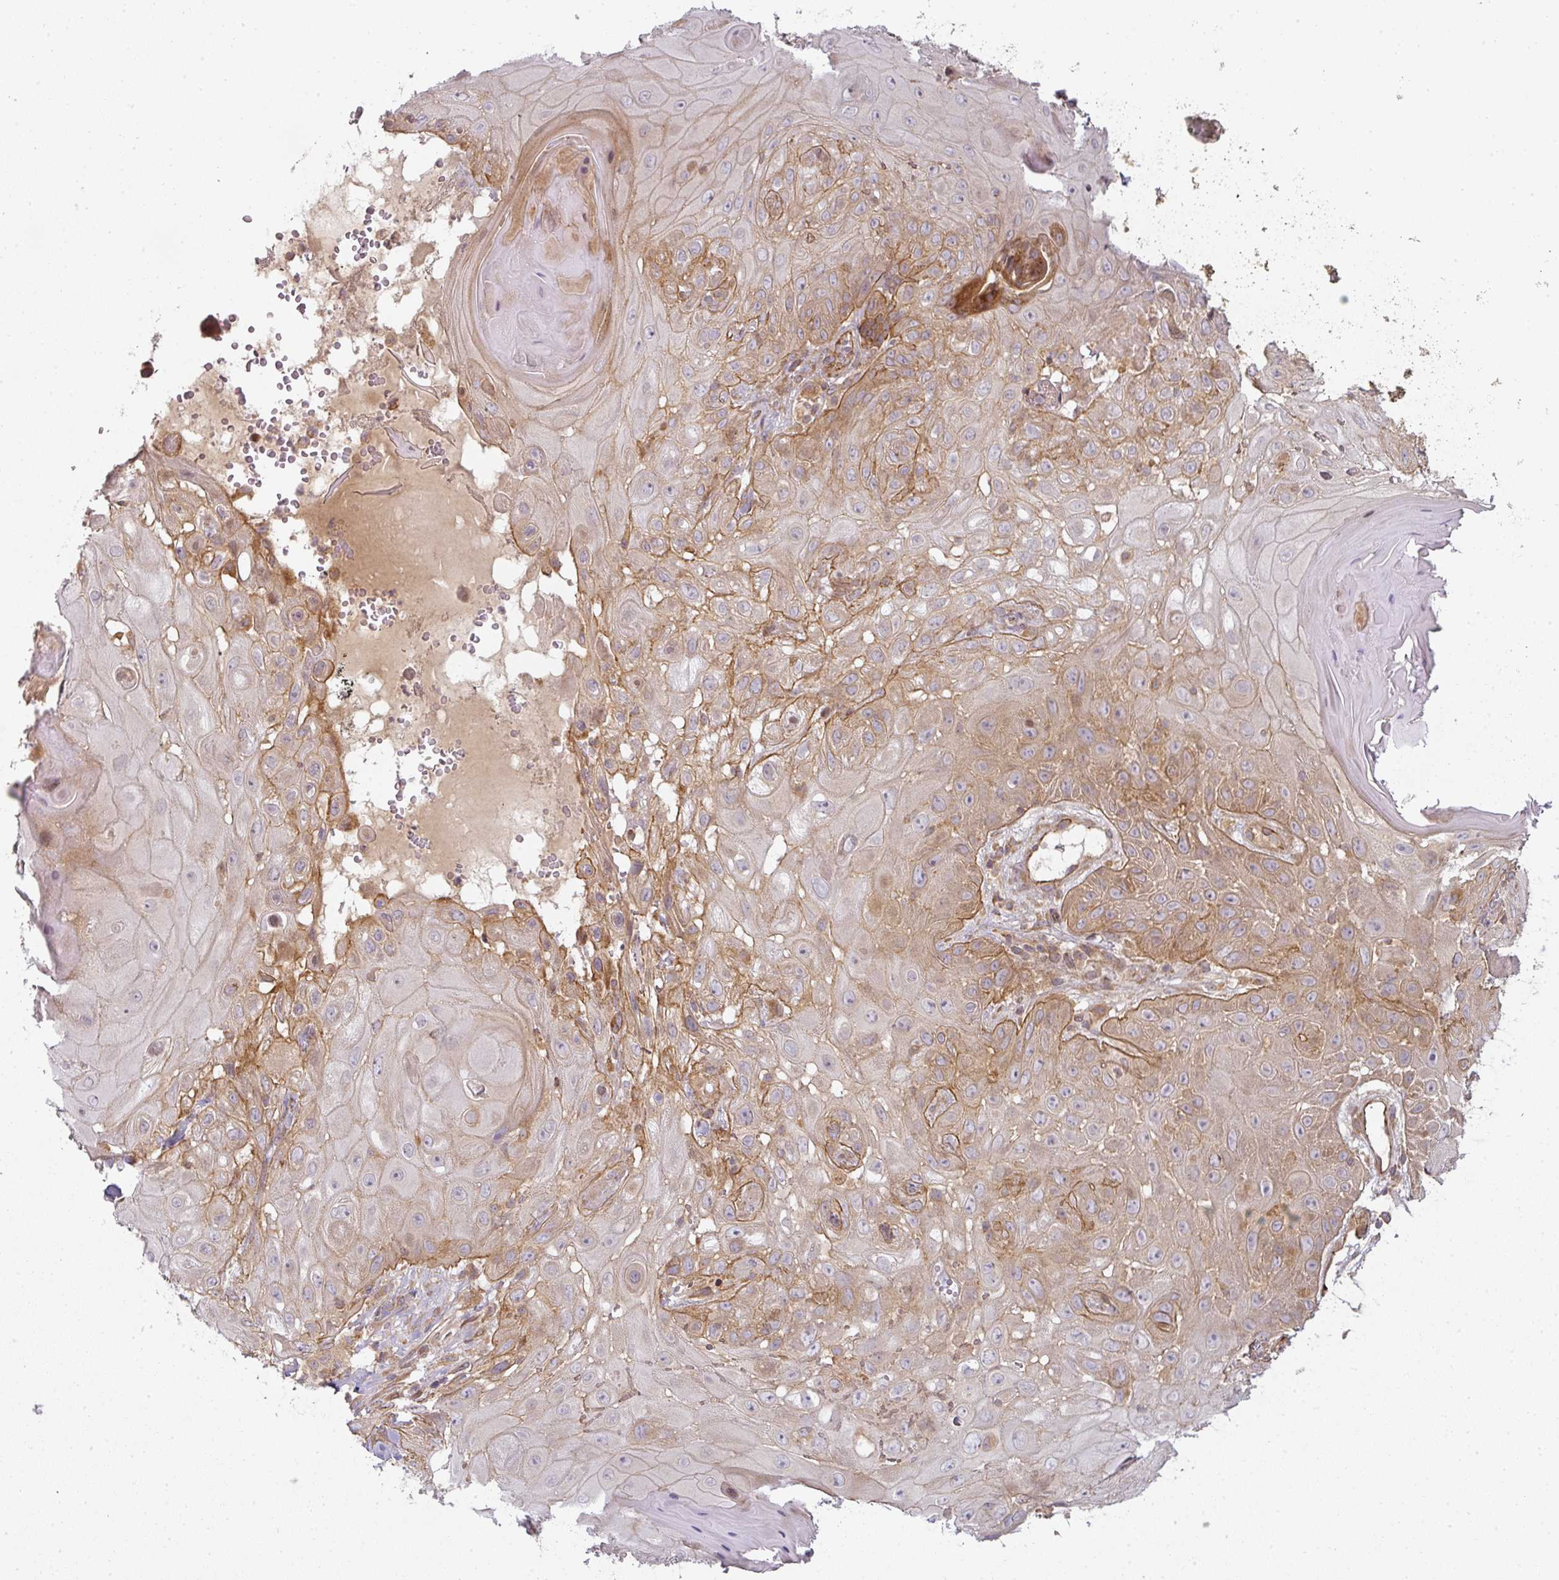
{"staining": {"intensity": "moderate", "quantity": "25%-75%", "location": "cytoplasmic/membranous"}, "tissue": "skin cancer", "cell_type": "Tumor cells", "image_type": "cancer", "snomed": [{"axis": "morphology", "description": "Normal tissue, NOS"}, {"axis": "morphology", "description": "Squamous cell carcinoma, NOS"}, {"axis": "topography", "description": "Skin"}, {"axis": "topography", "description": "Cartilage tissue"}], "caption": "Protein expression analysis of skin cancer (squamous cell carcinoma) shows moderate cytoplasmic/membranous expression in approximately 25%-75% of tumor cells. (brown staining indicates protein expression, while blue staining denotes nuclei).", "gene": "CNOT1", "patient": {"sex": "female", "age": 79}}